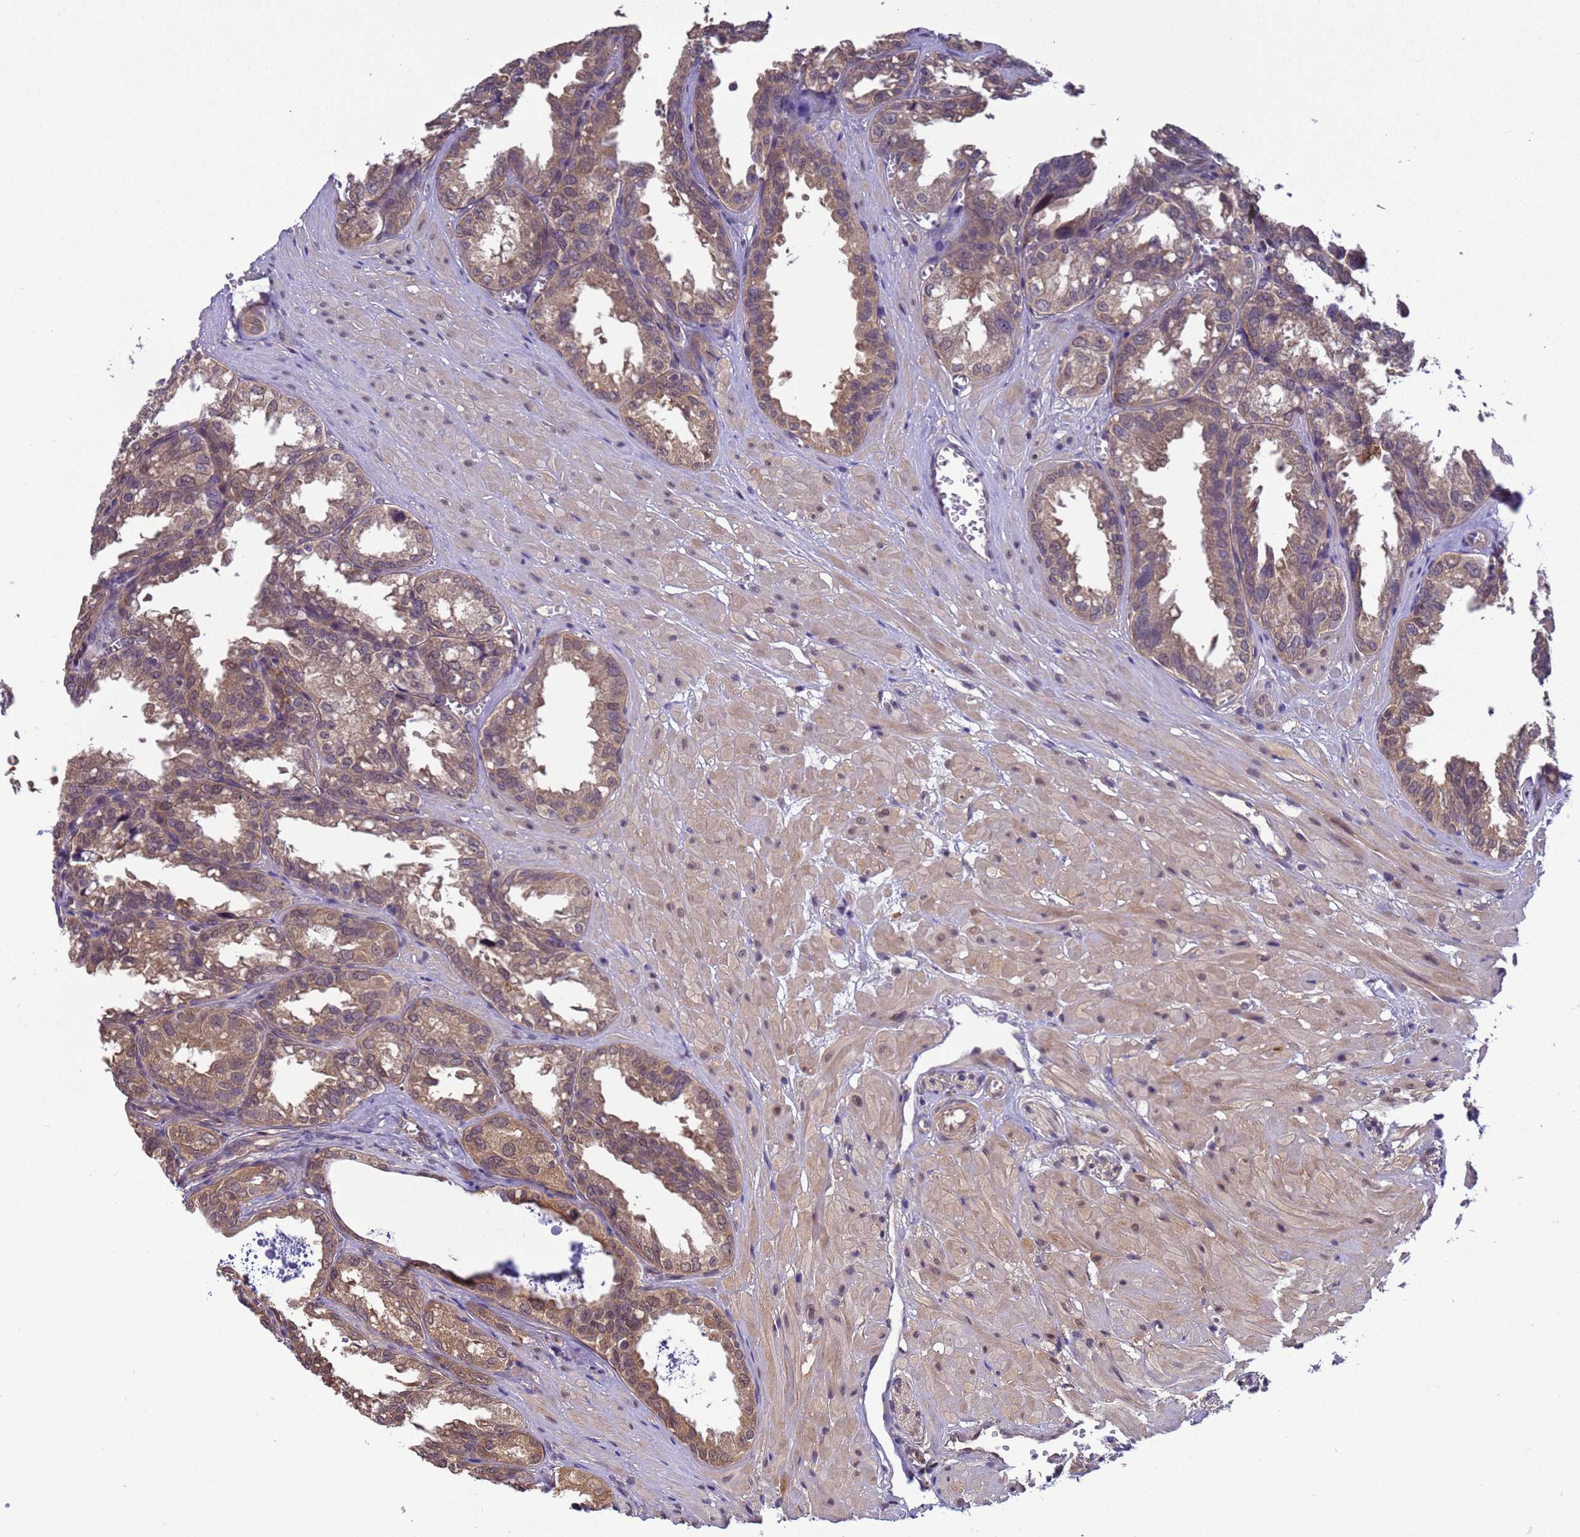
{"staining": {"intensity": "moderate", "quantity": ">75%", "location": "cytoplasmic/membranous"}, "tissue": "seminal vesicle", "cell_type": "Glandular cells", "image_type": "normal", "snomed": [{"axis": "morphology", "description": "Normal tissue, NOS"}, {"axis": "topography", "description": "Prostate"}, {"axis": "topography", "description": "Seminal veicle"}], "caption": "Benign seminal vesicle demonstrates moderate cytoplasmic/membranous staining in approximately >75% of glandular cells.", "gene": "ZFP69B", "patient": {"sex": "male", "age": 51}}